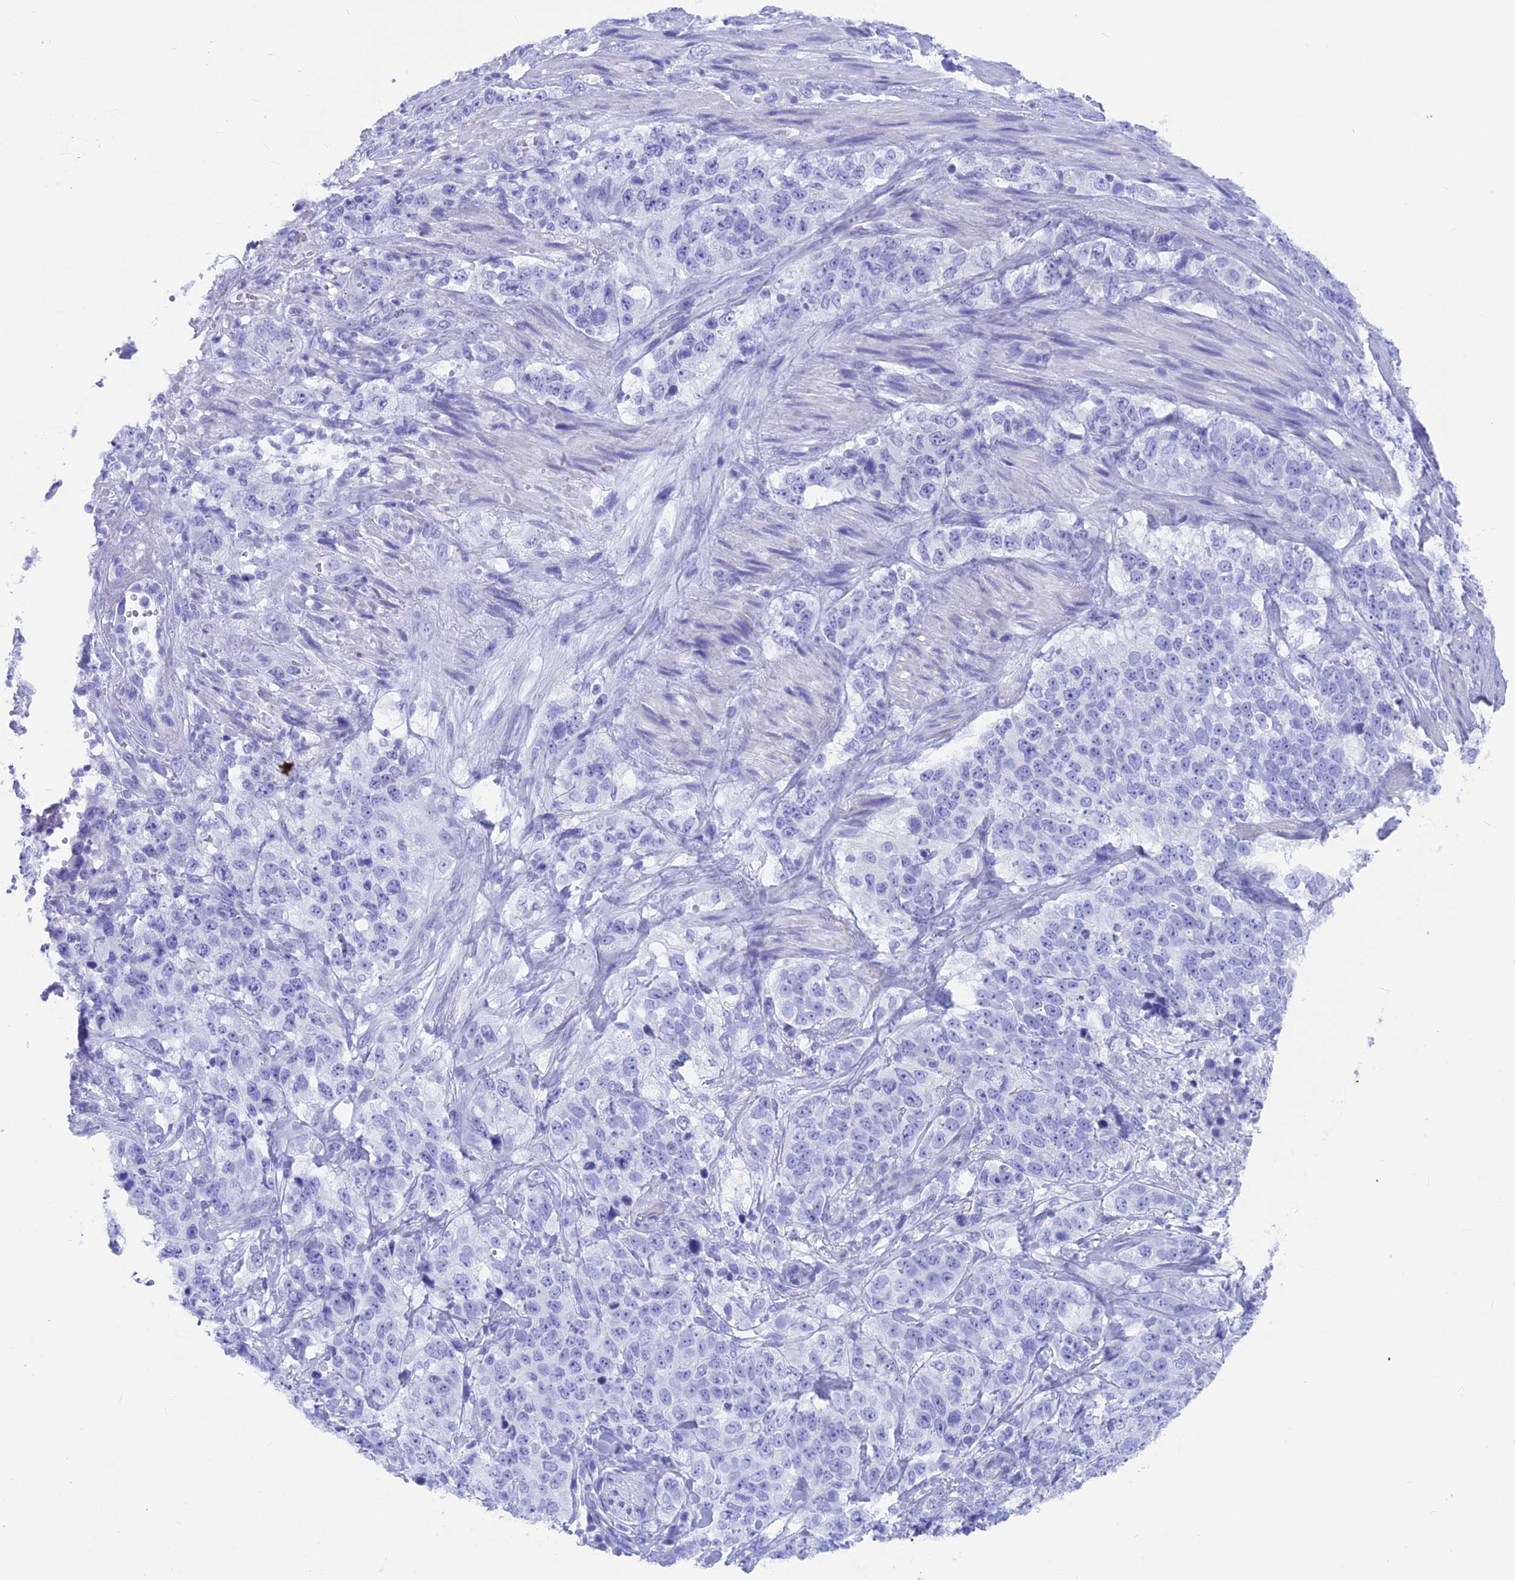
{"staining": {"intensity": "negative", "quantity": "none", "location": "none"}, "tissue": "stomach cancer", "cell_type": "Tumor cells", "image_type": "cancer", "snomed": [{"axis": "morphology", "description": "Adenocarcinoma, NOS"}, {"axis": "topography", "description": "Stomach"}], "caption": "Stomach adenocarcinoma was stained to show a protein in brown. There is no significant positivity in tumor cells. (IHC, brightfield microscopy, high magnification).", "gene": "SNTN", "patient": {"sex": "male", "age": 48}}